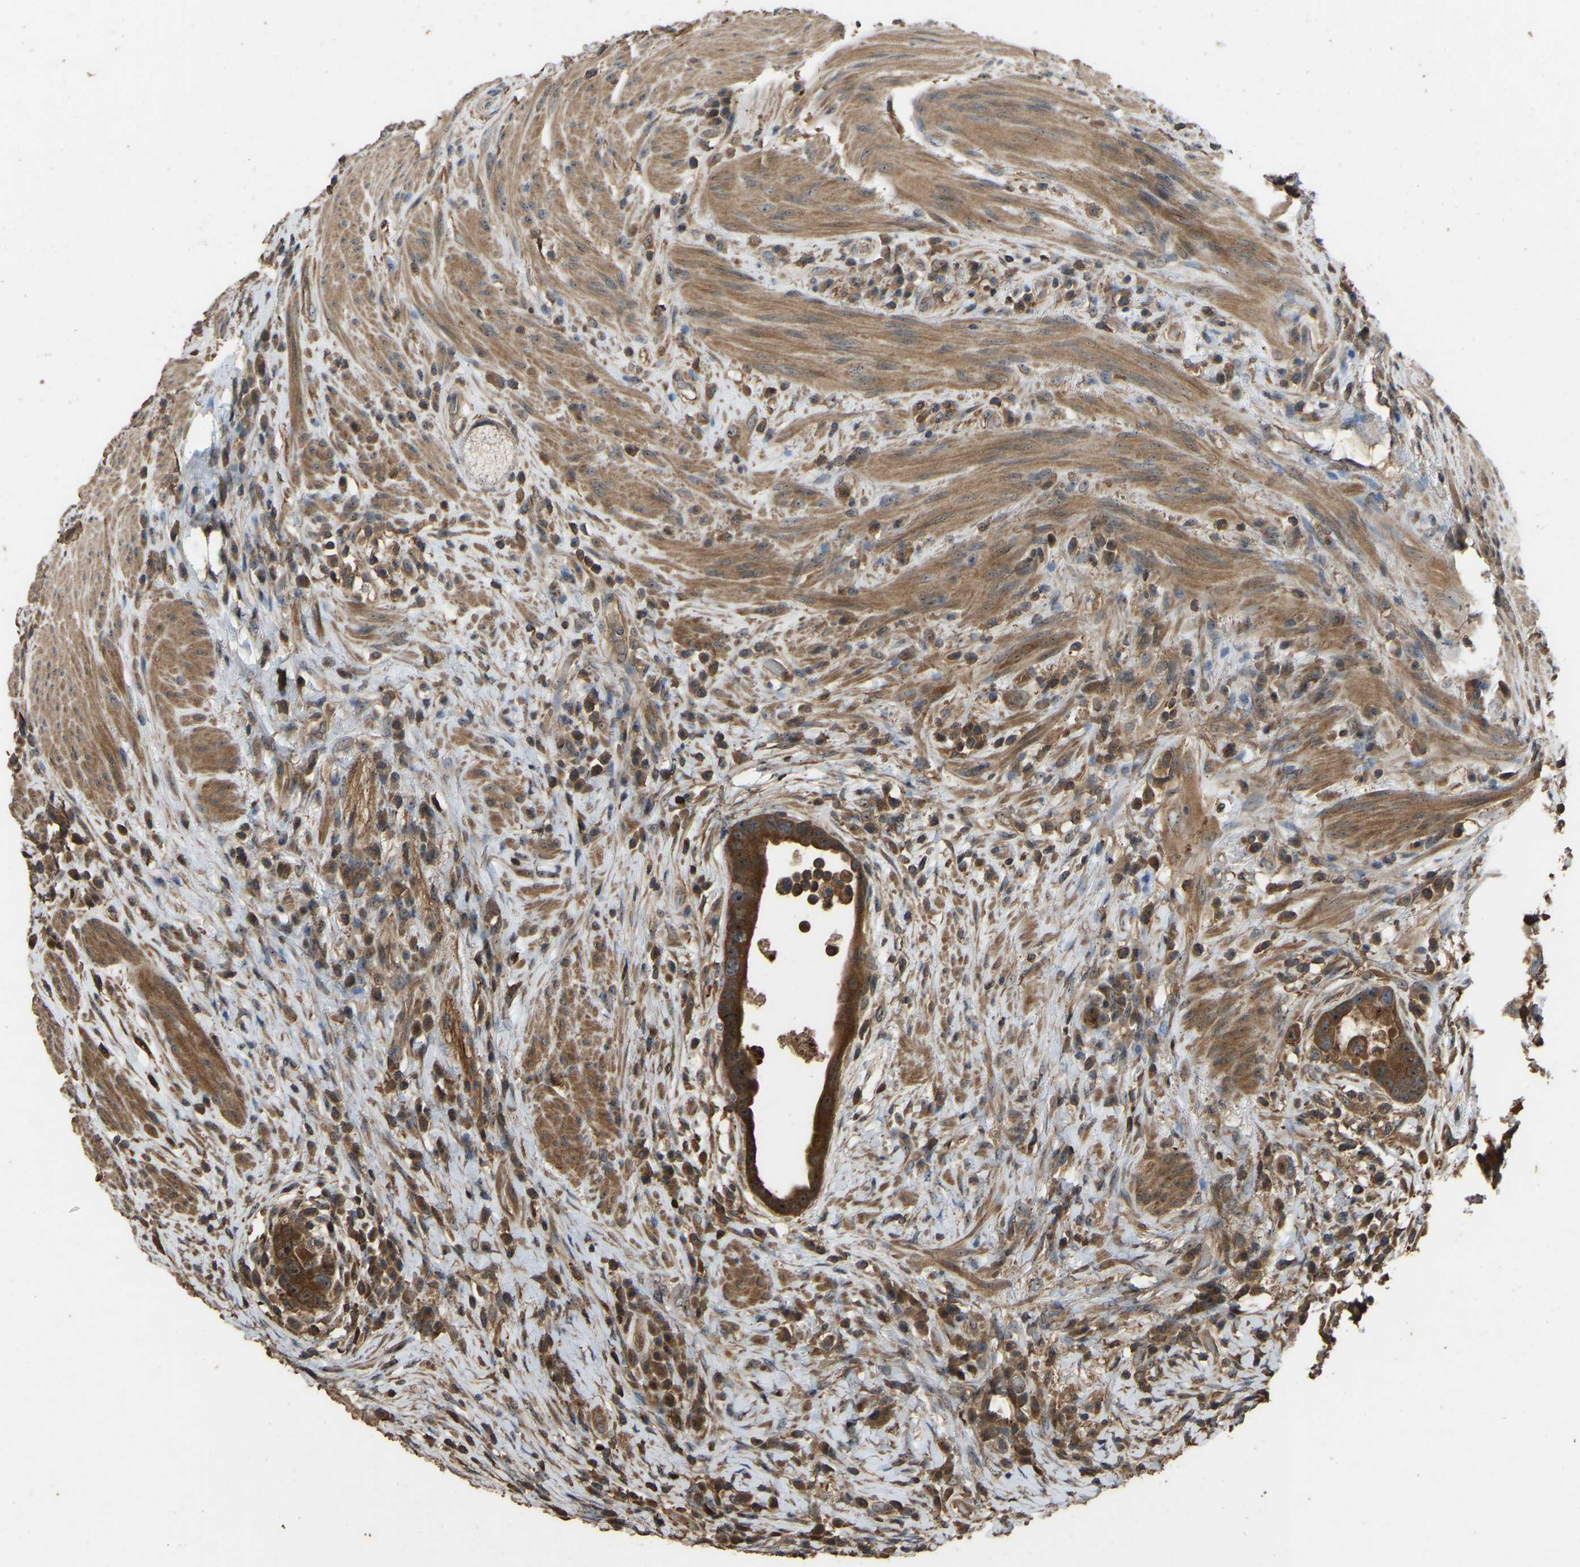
{"staining": {"intensity": "moderate", "quantity": ">75%", "location": "cytoplasmic/membranous"}, "tissue": "colorectal cancer", "cell_type": "Tumor cells", "image_type": "cancer", "snomed": [{"axis": "morphology", "description": "Adenocarcinoma, NOS"}, {"axis": "topography", "description": "Rectum"}], "caption": "DAB (3,3'-diaminobenzidine) immunohistochemical staining of human adenocarcinoma (colorectal) reveals moderate cytoplasmic/membranous protein staining in approximately >75% of tumor cells. (brown staining indicates protein expression, while blue staining denotes nuclei).", "gene": "FHIT", "patient": {"sex": "female", "age": 89}}